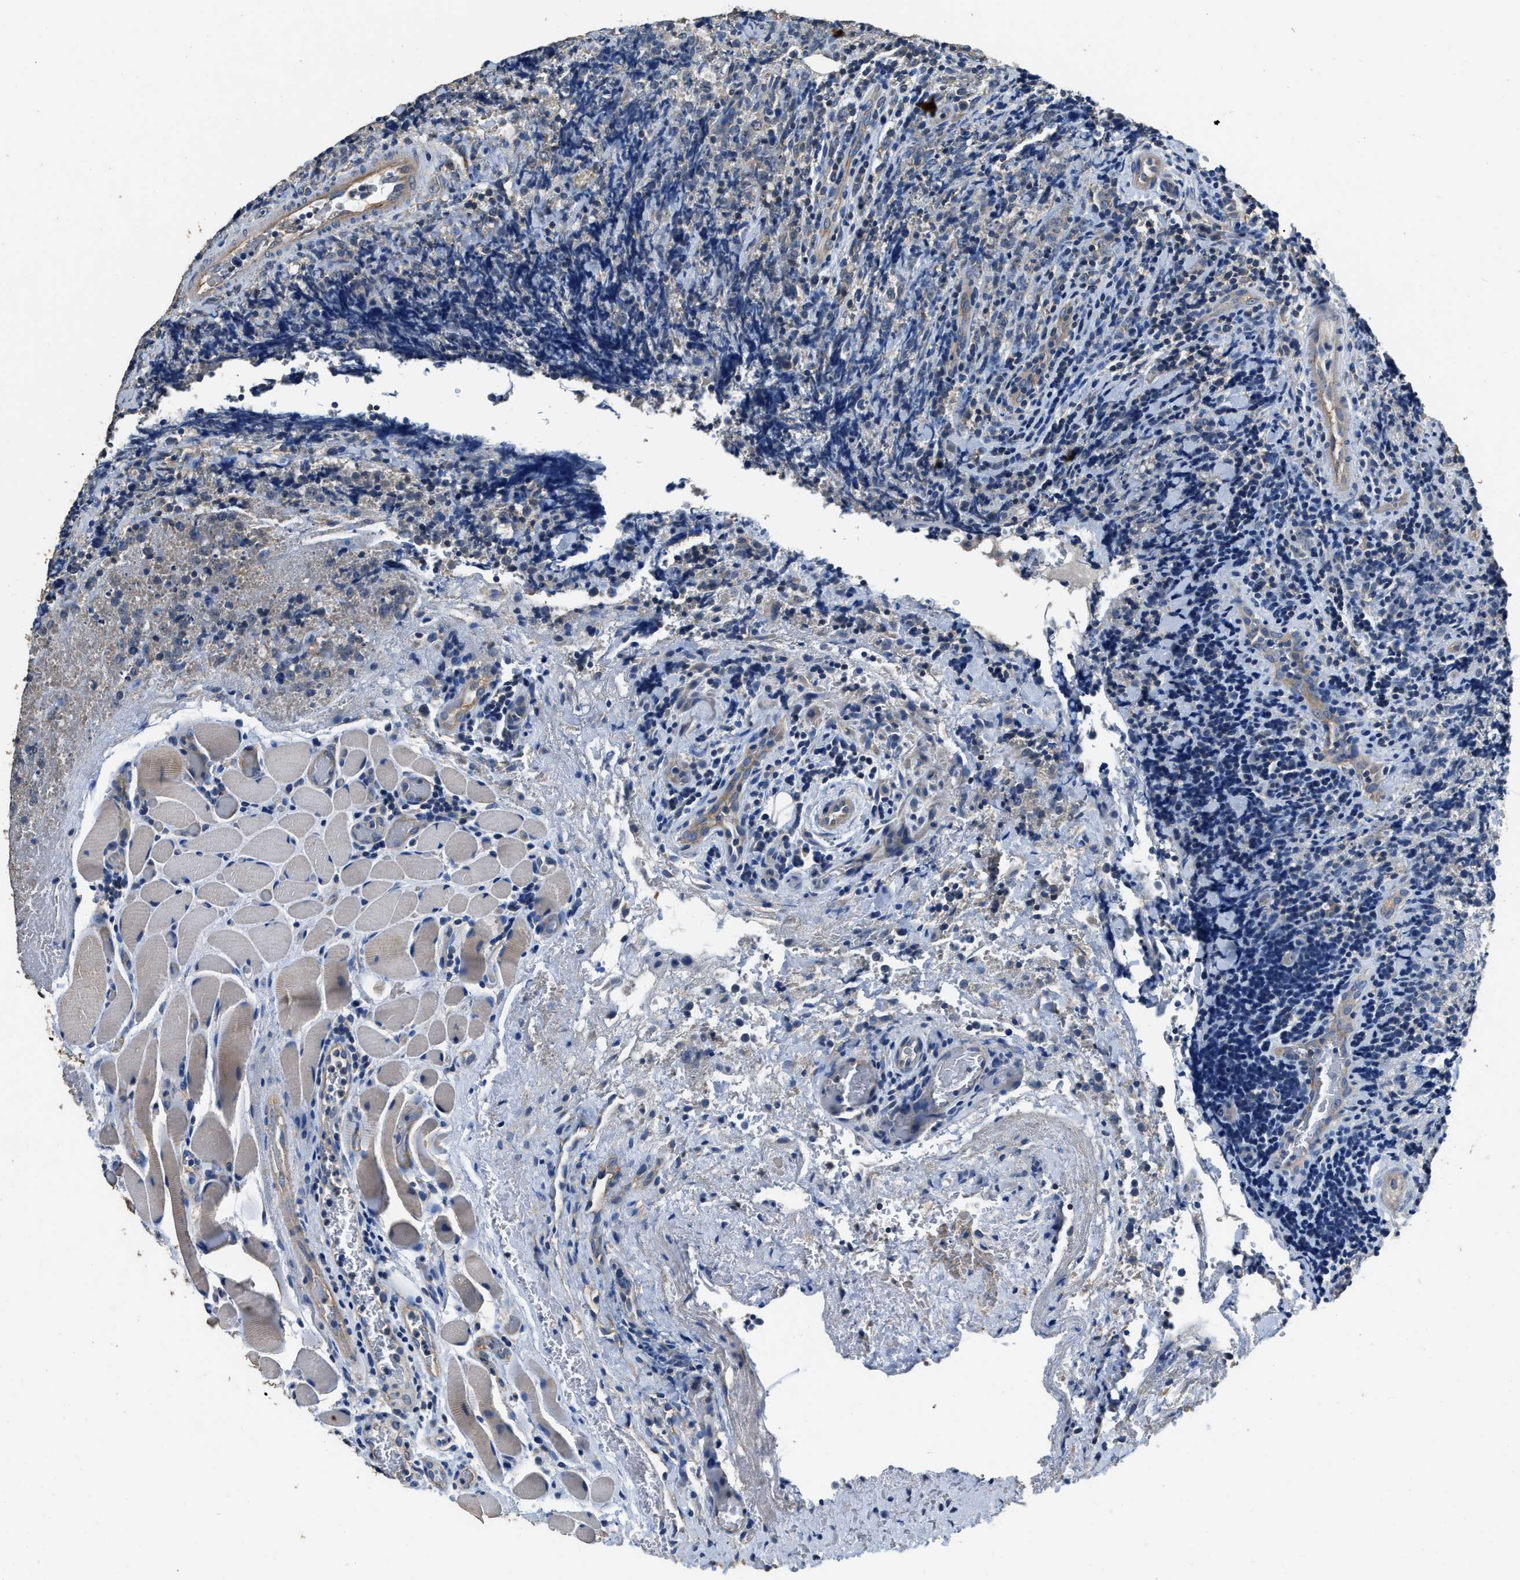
{"staining": {"intensity": "negative", "quantity": "none", "location": "none"}, "tissue": "lymphoma", "cell_type": "Tumor cells", "image_type": "cancer", "snomed": [{"axis": "morphology", "description": "Malignant lymphoma, non-Hodgkin's type, High grade"}, {"axis": "topography", "description": "Tonsil"}], "caption": "Human high-grade malignant lymphoma, non-Hodgkin's type stained for a protein using immunohistochemistry (IHC) demonstrates no staining in tumor cells.", "gene": "MIB1", "patient": {"sex": "female", "age": 36}}